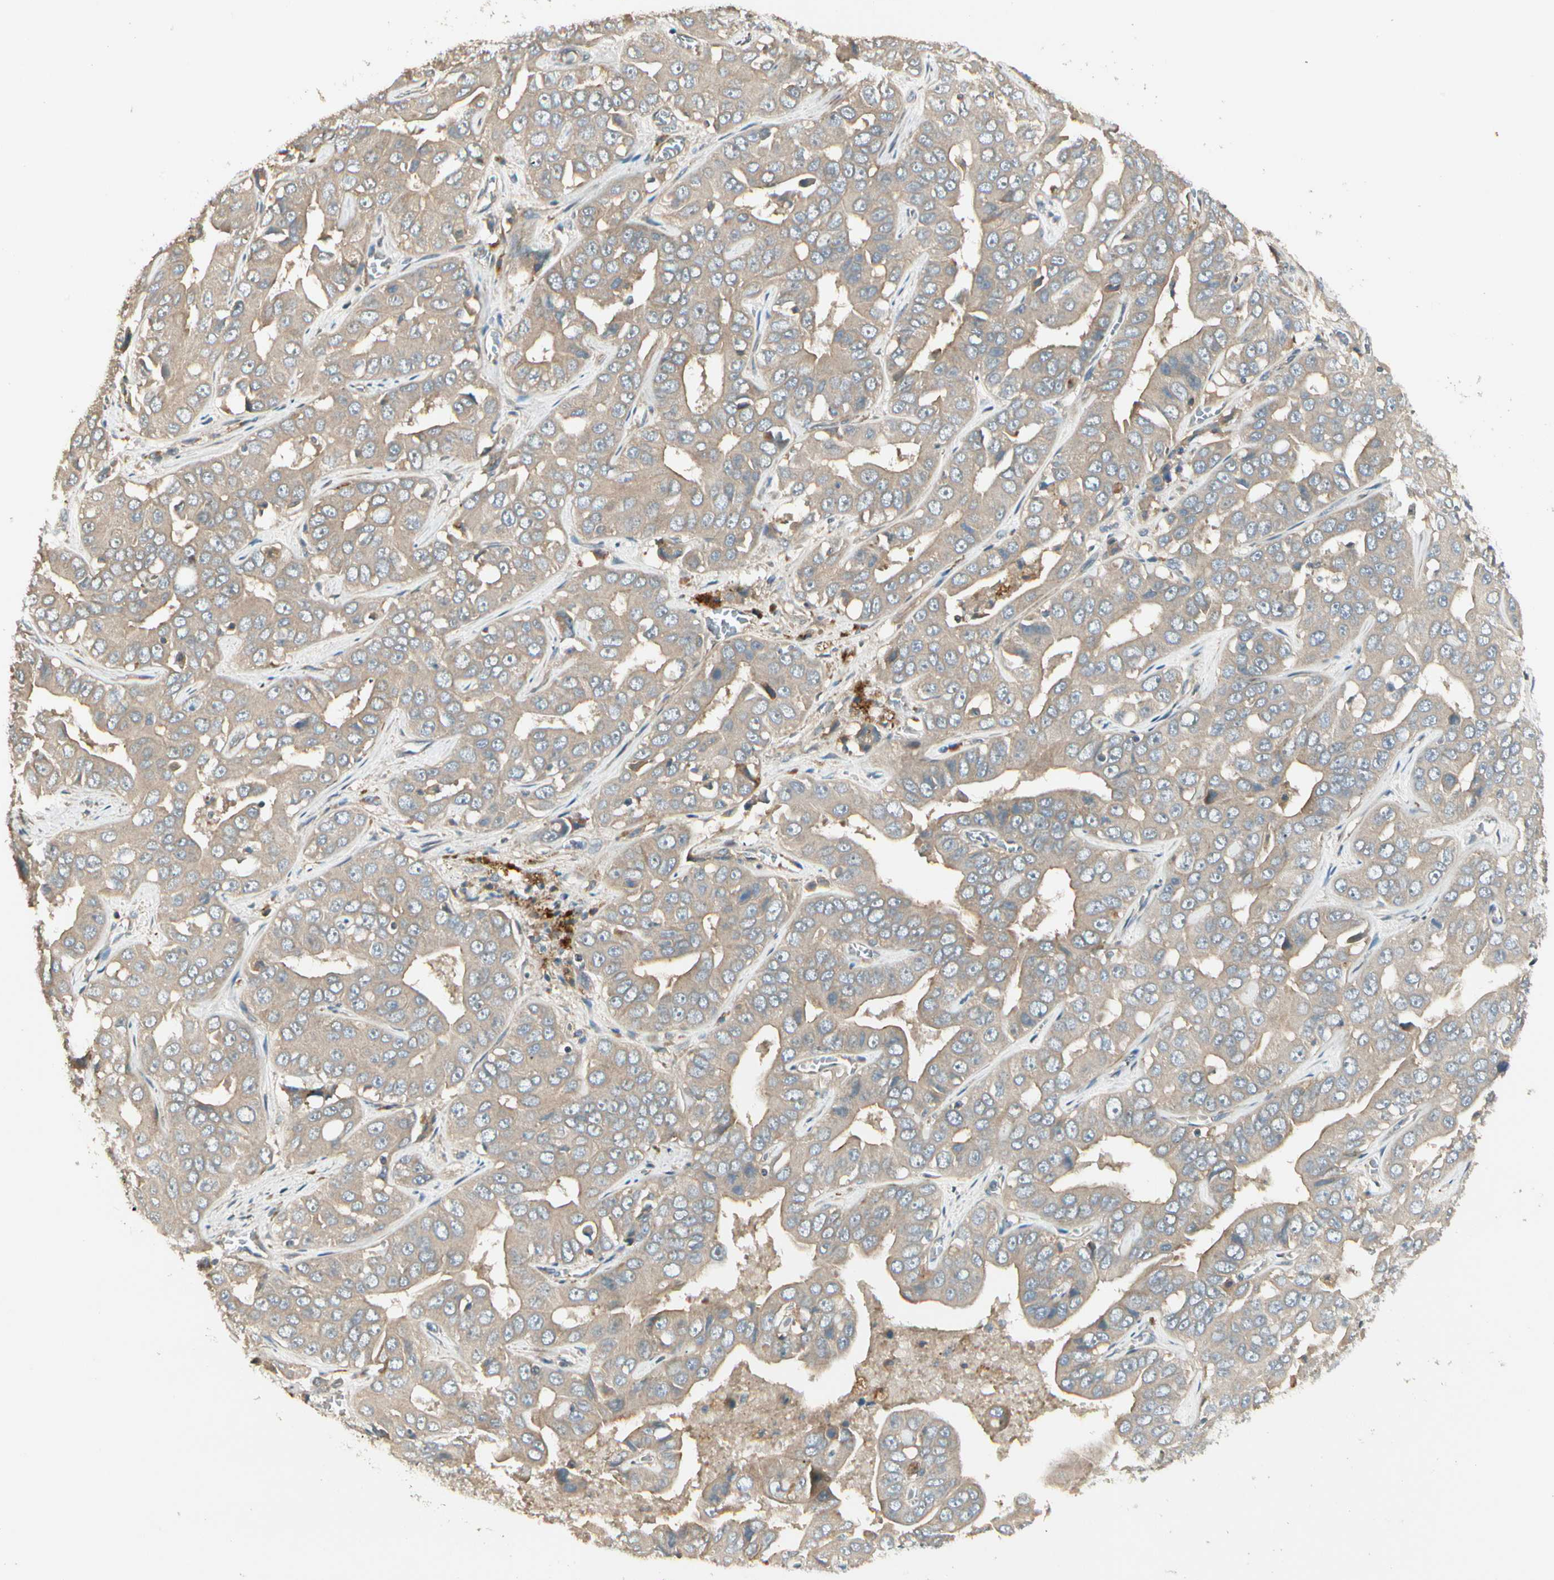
{"staining": {"intensity": "weak", "quantity": ">75%", "location": "cytoplasmic/membranous"}, "tissue": "liver cancer", "cell_type": "Tumor cells", "image_type": "cancer", "snomed": [{"axis": "morphology", "description": "Cholangiocarcinoma"}, {"axis": "topography", "description": "Liver"}], "caption": "High-magnification brightfield microscopy of cholangiocarcinoma (liver) stained with DAB (3,3'-diaminobenzidine) (brown) and counterstained with hematoxylin (blue). tumor cells exhibit weak cytoplasmic/membranous staining is identified in about>75% of cells. (DAB (3,3'-diaminobenzidine) = brown stain, brightfield microscopy at high magnification).", "gene": "ACVR1", "patient": {"sex": "female", "age": 52}}